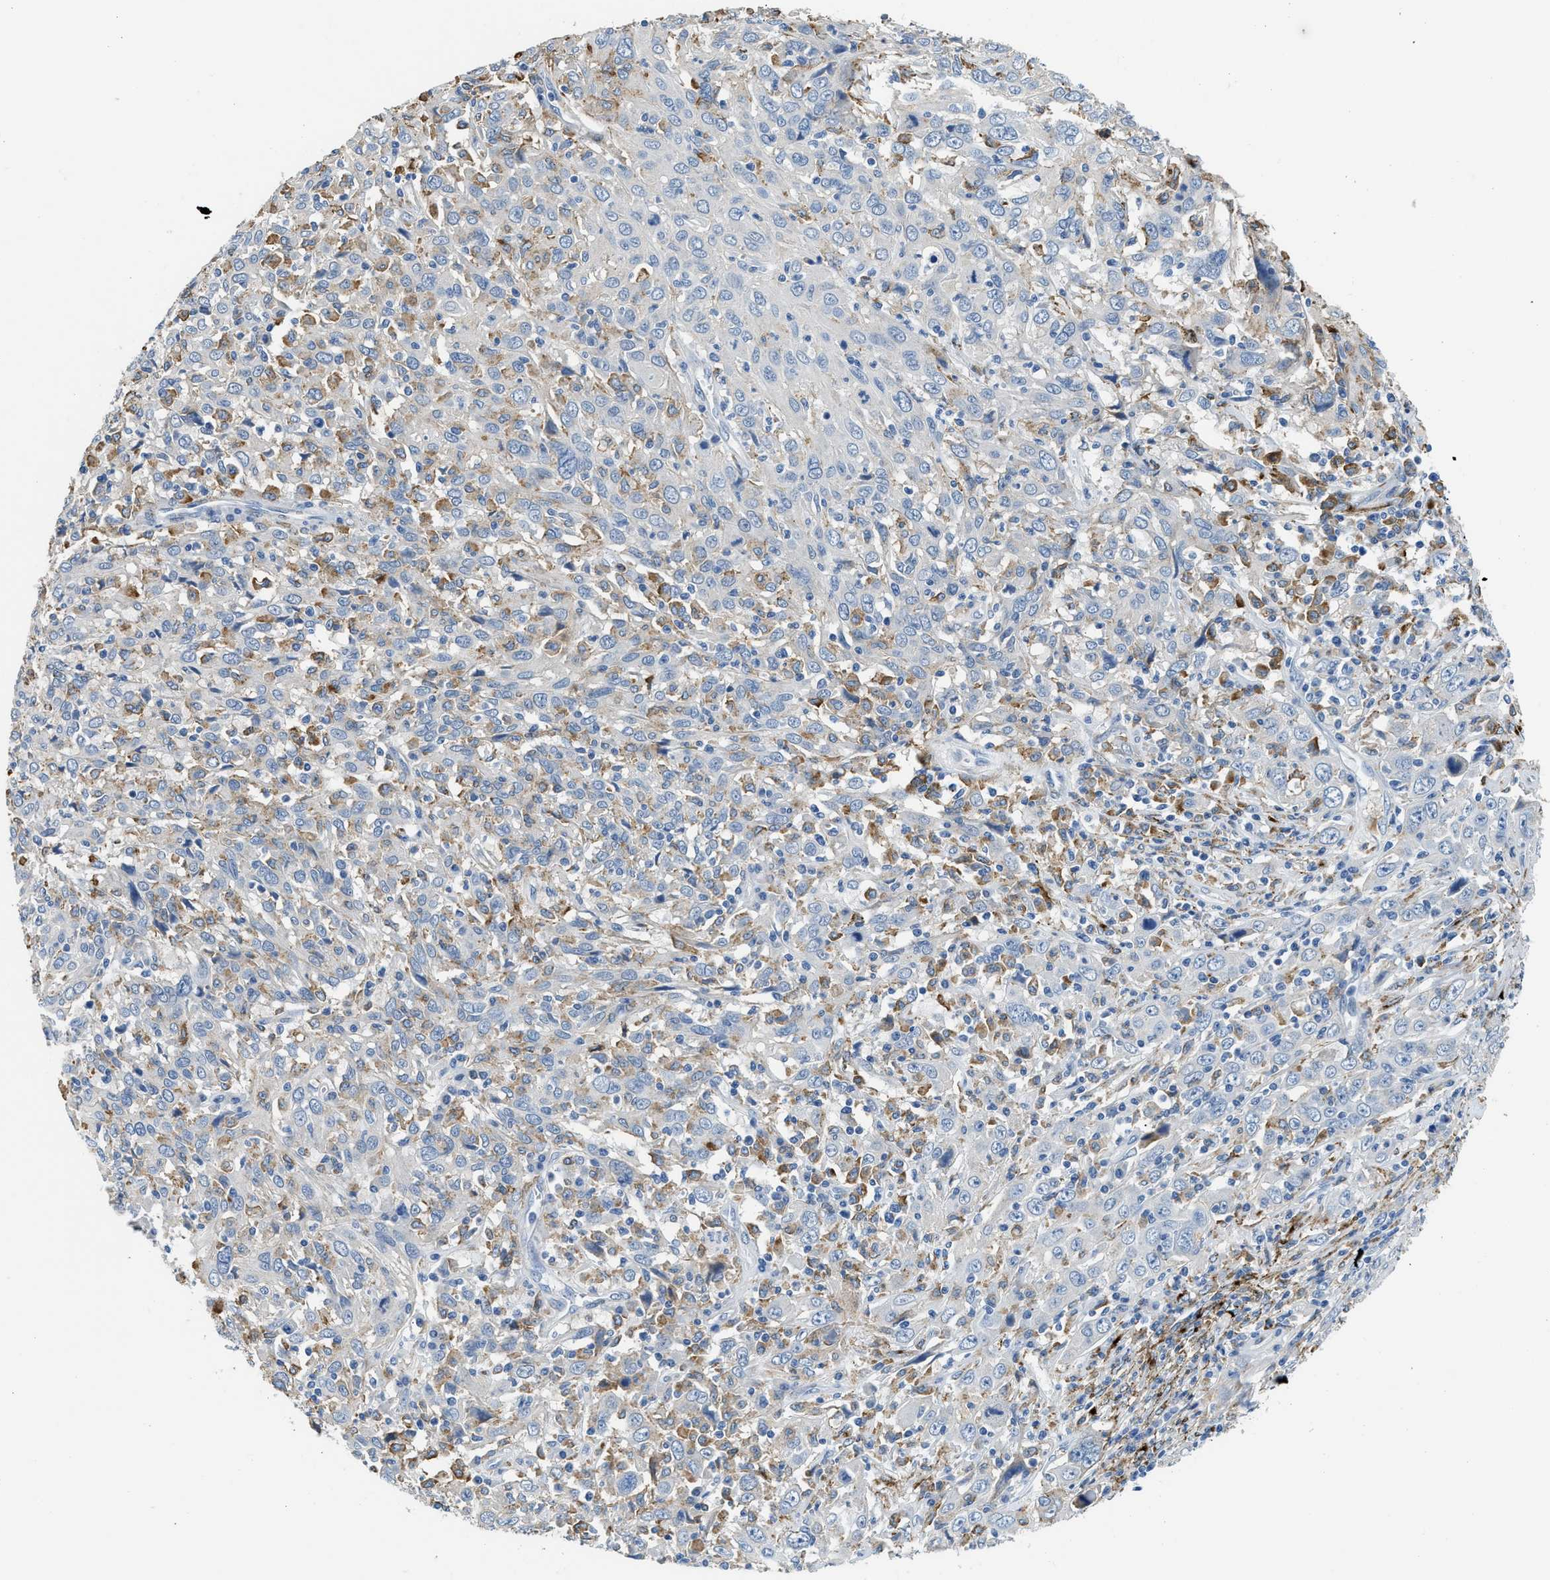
{"staining": {"intensity": "negative", "quantity": "none", "location": "none"}, "tissue": "cervical cancer", "cell_type": "Tumor cells", "image_type": "cancer", "snomed": [{"axis": "morphology", "description": "Squamous cell carcinoma, NOS"}, {"axis": "topography", "description": "Cervix"}], "caption": "Tumor cells are negative for brown protein staining in cervical cancer (squamous cell carcinoma).", "gene": "LRP1", "patient": {"sex": "female", "age": 46}}